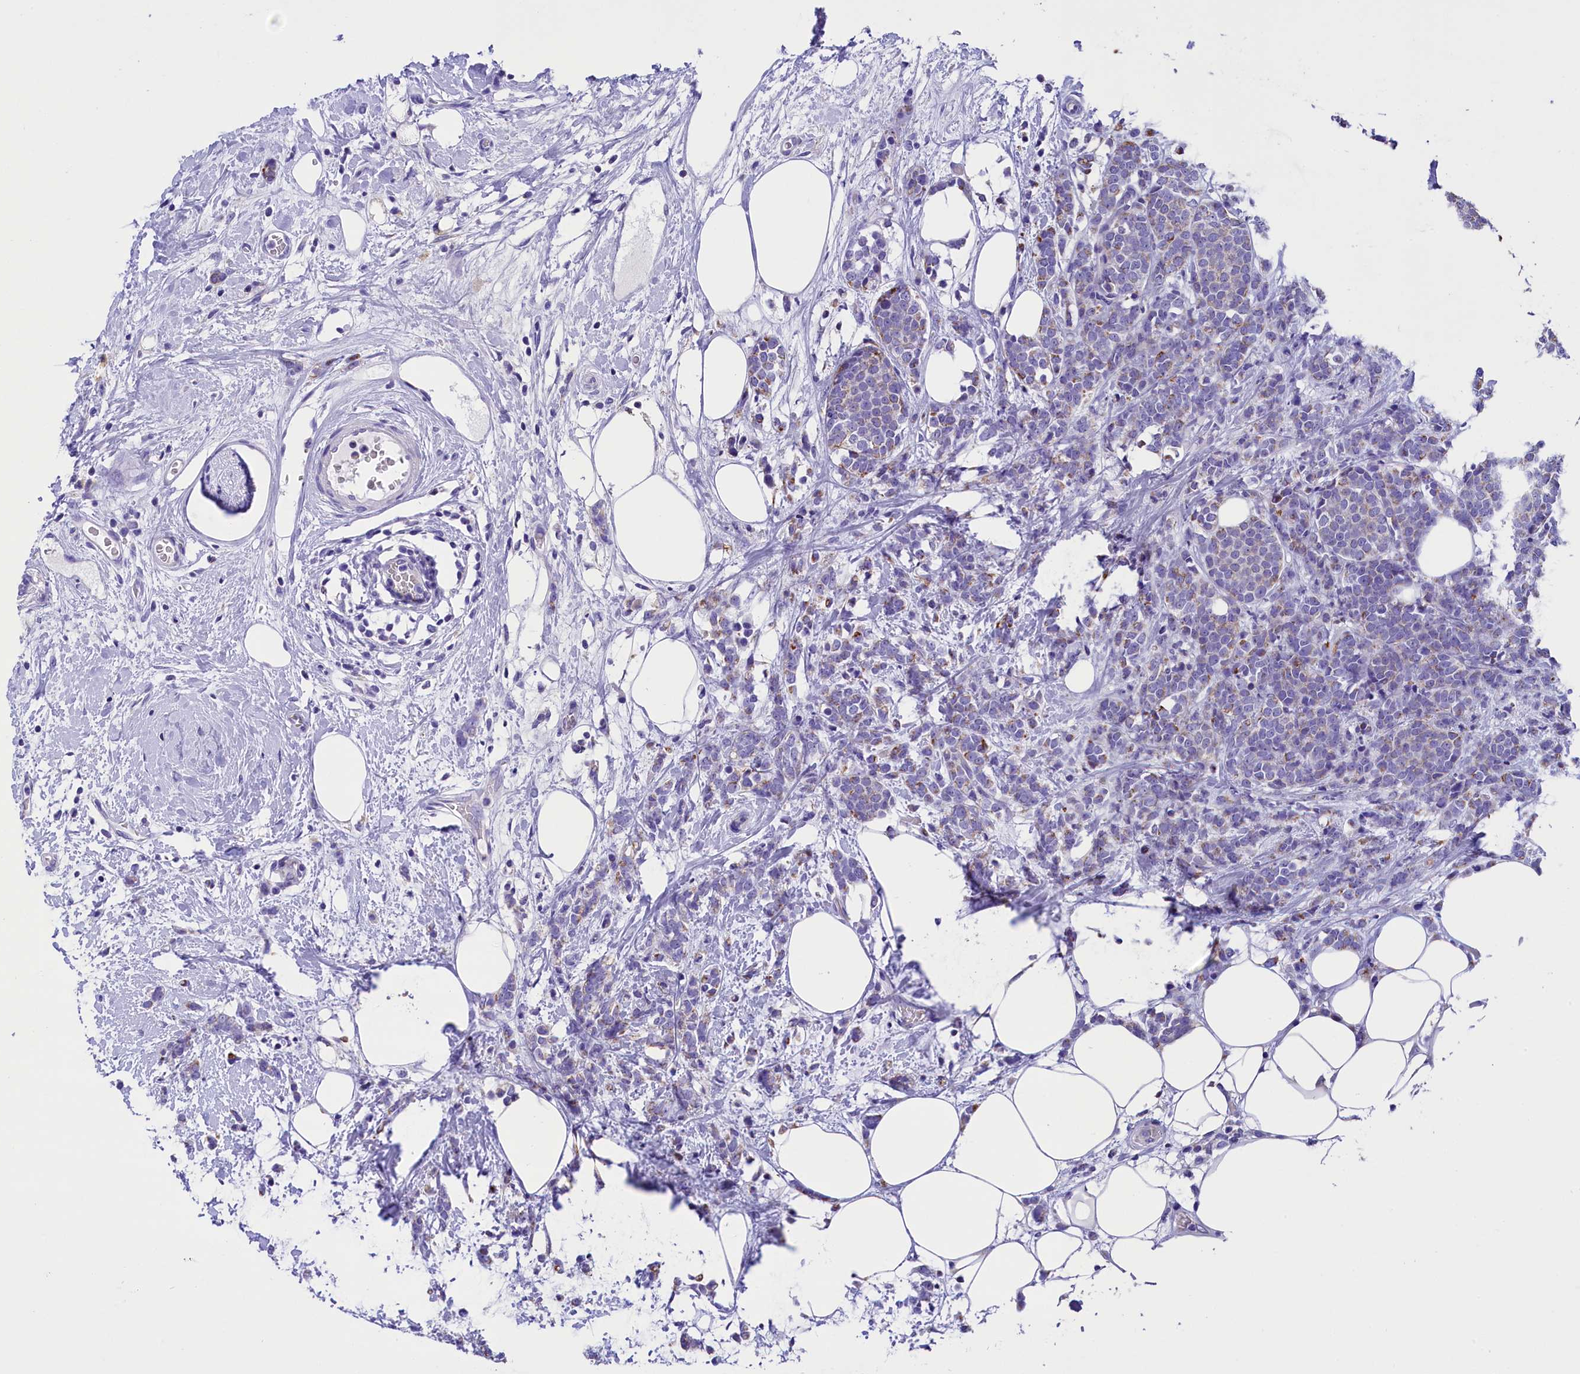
{"staining": {"intensity": "moderate", "quantity": "<25%", "location": "cytoplasmic/membranous"}, "tissue": "breast cancer", "cell_type": "Tumor cells", "image_type": "cancer", "snomed": [{"axis": "morphology", "description": "Lobular carcinoma"}, {"axis": "topography", "description": "Breast"}], "caption": "There is low levels of moderate cytoplasmic/membranous expression in tumor cells of breast cancer, as demonstrated by immunohistochemical staining (brown color).", "gene": "ABAT", "patient": {"sex": "female", "age": 58}}